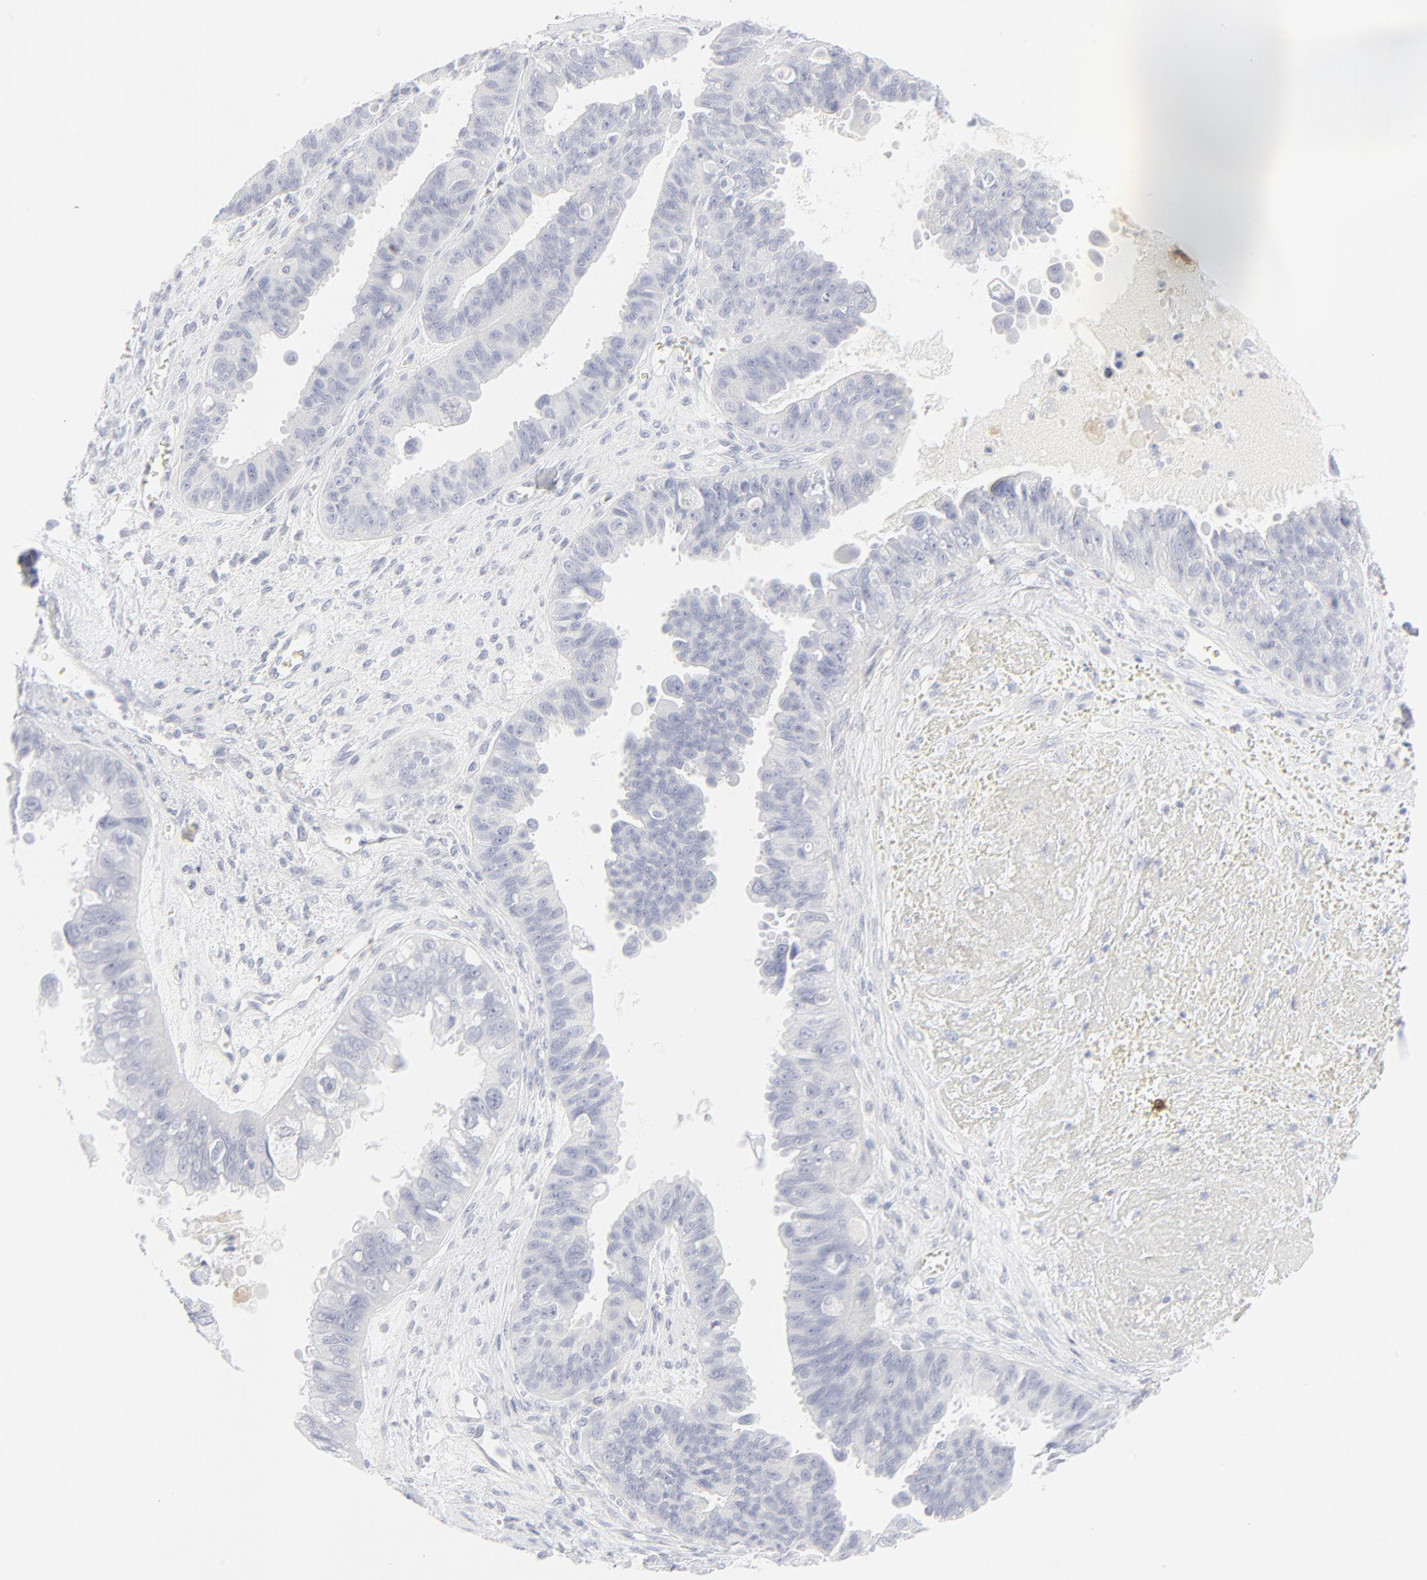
{"staining": {"intensity": "negative", "quantity": "none", "location": "none"}, "tissue": "ovarian cancer", "cell_type": "Tumor cells", "image_type": "cancer", "snomed": [{"axis": "morphology", "description": "Carcinoma, endometroid"}, {"axis": "topography", "description": "Ovary"}], "caption": "This is an immunohistochemistry image of human ovarian cancer (endometroid carcinoma). There is no expression in tumor cells.", "gene": "CCR7", "patient": {"sex": "female", "age": 85}}